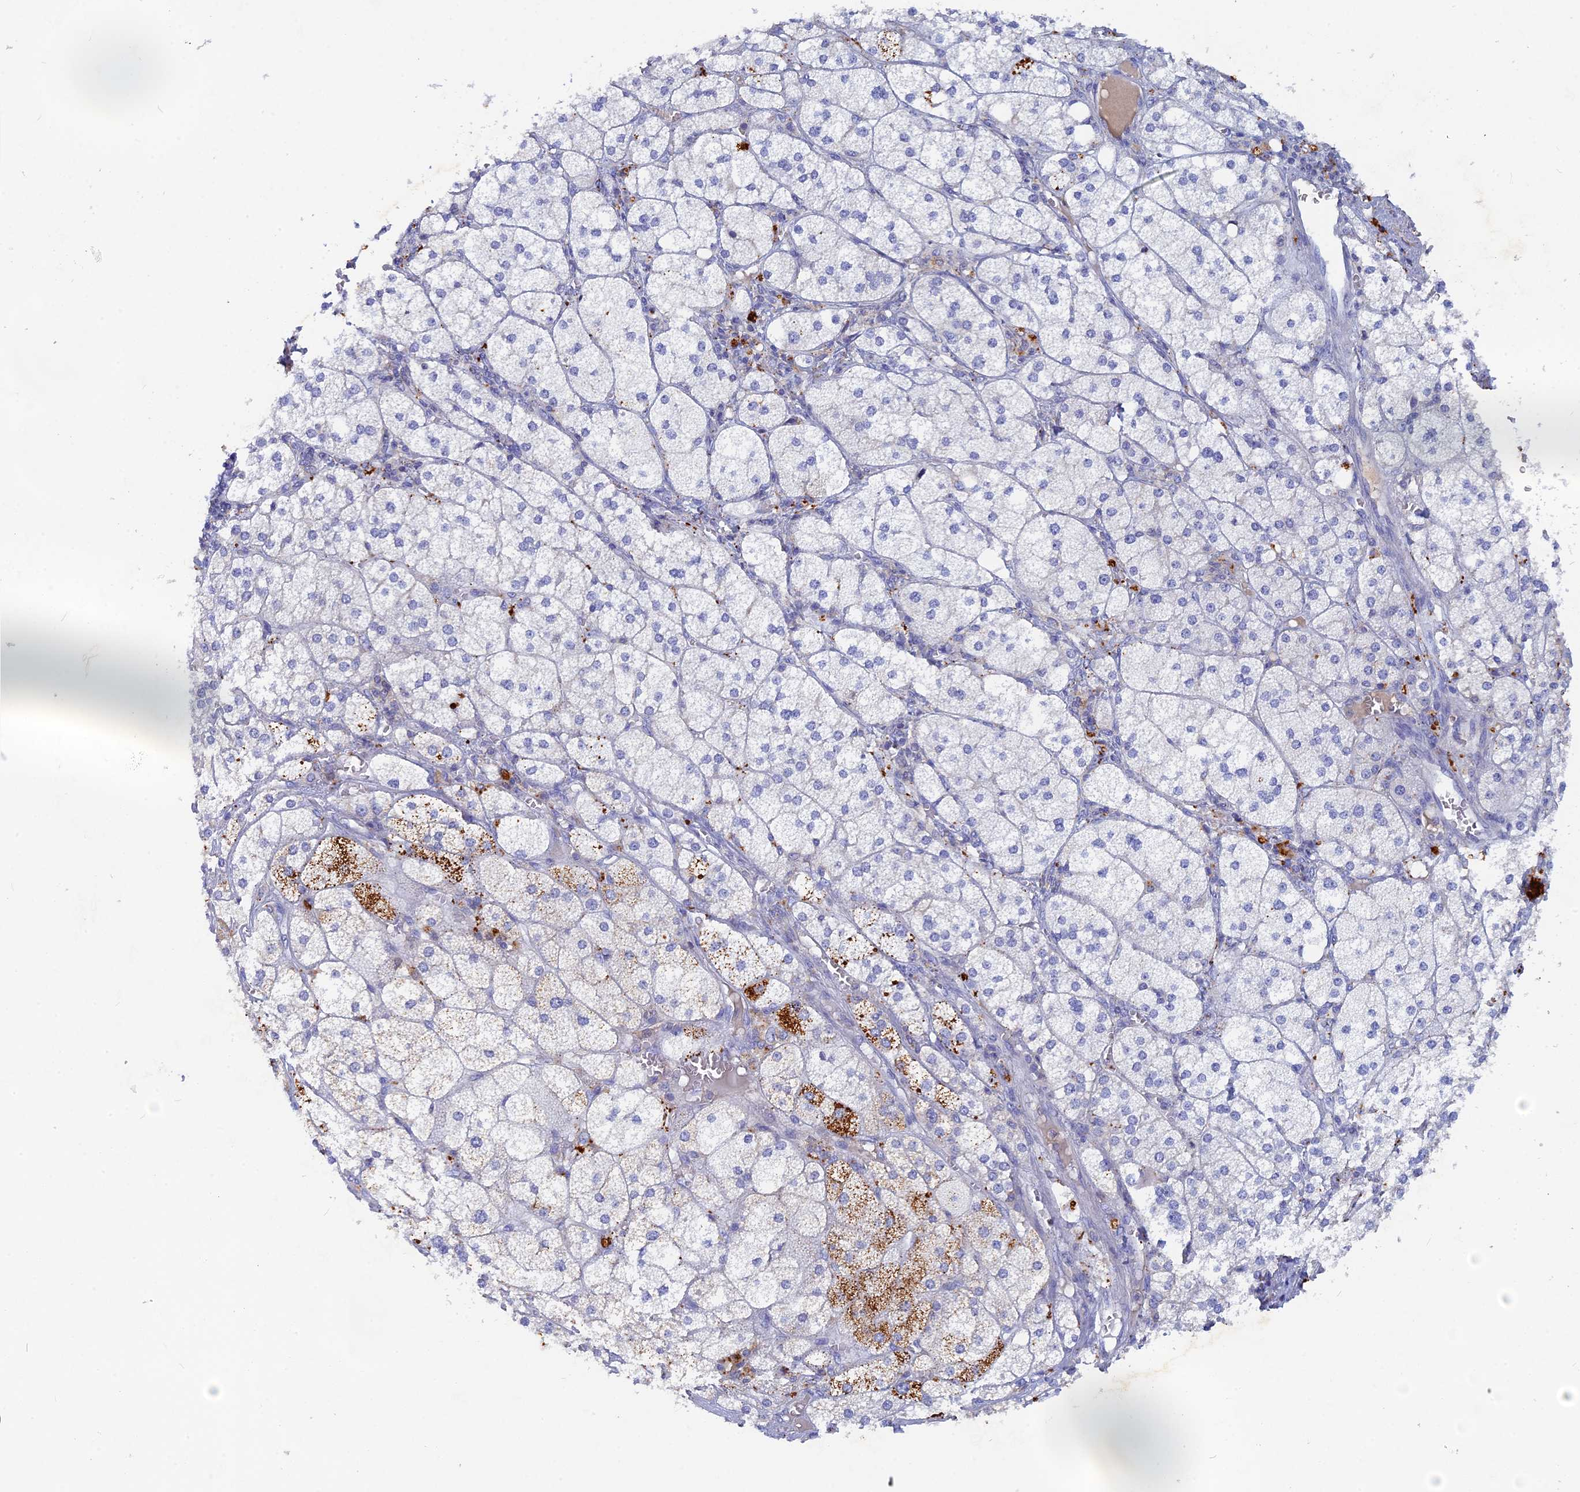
{"staining": {"intensity": "strong", "quantity": "<25%", "location": "cytoplasmic/membranous"}, "tissue": "adrenal gland", "cell_type": "Glandular cells", "image_type": "normal", "snomed": [{"axis": "morphology", "description": "Normal tissue, NOS"}, {"axis": "topography", "description": "Adrenal gland"}], "caption": "The histopathology image displays a brown stain indicating the presence of a protein in the cytoplasmic/membranous of glandular cells in adrenal gland. (IHC, brightfield microscopy, high magnification).", "gene": "ACP7", "patient": {"sex": "female", "age": 61}}